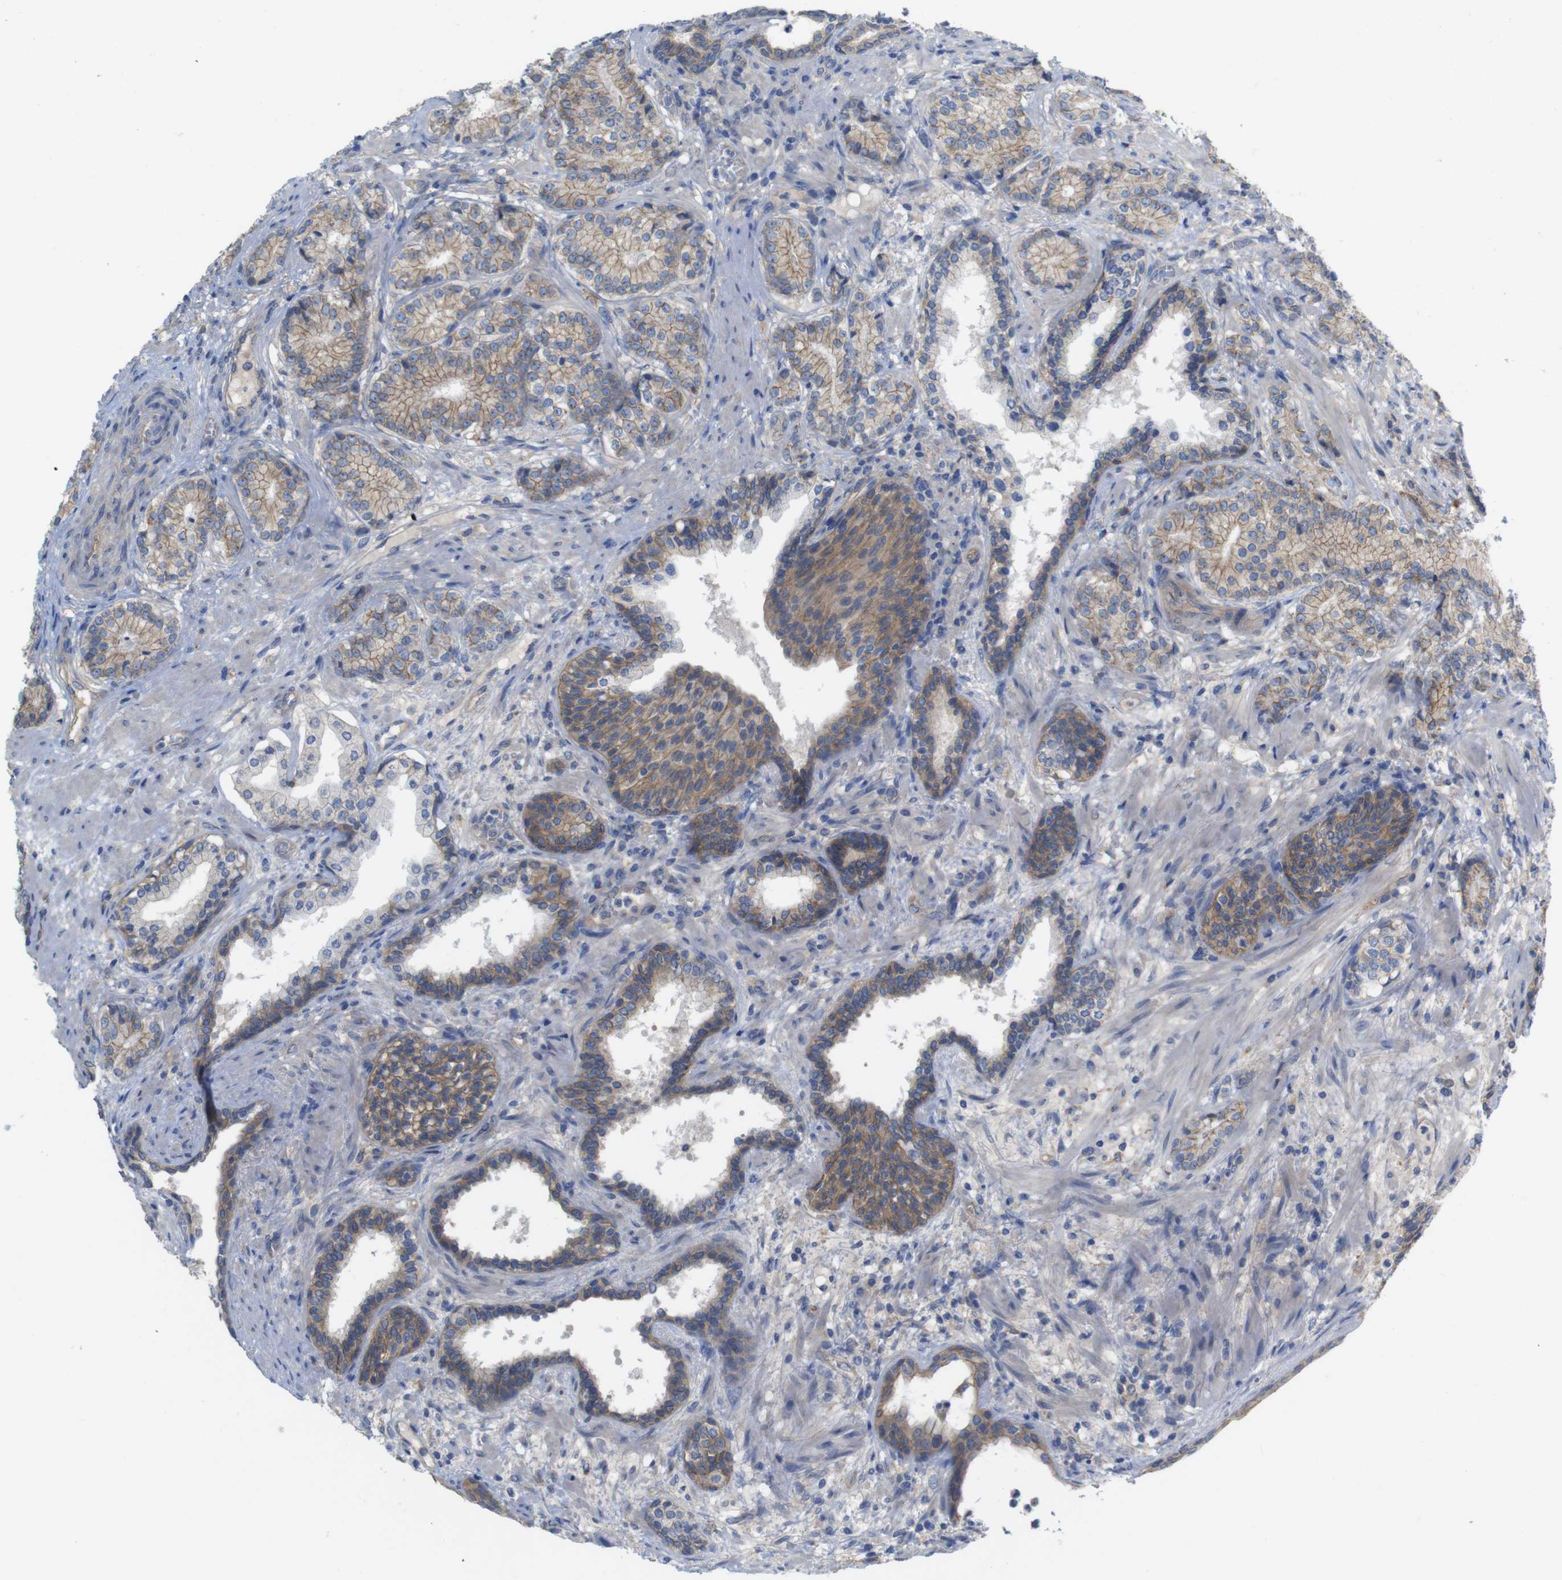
{"staining": {"intensity": "moderate", "quantity": ">75%", "location": "cytoplasmic/membranous"}, "tissue": "prostate cancer", "cell_type": "Tumor cells", "image_type": "cancer", "snomed": [{"axis": "morphology", "description": "Adenocarcinoma, High grade"}, {"axis": "topography", "description": "Prostate"}], "caption": "Prostate cancer (high-grade adenocarcinoma) was stained to show a protein in brown. There is medium levels of moderate cytoplasmic/membranous expression in approximately >75% of tumor cells. (Brightfield microscopy of DAB IHC at high magnification).", "gene": "KIDINS220", "patient": {"sex": "male", "age": 61}}